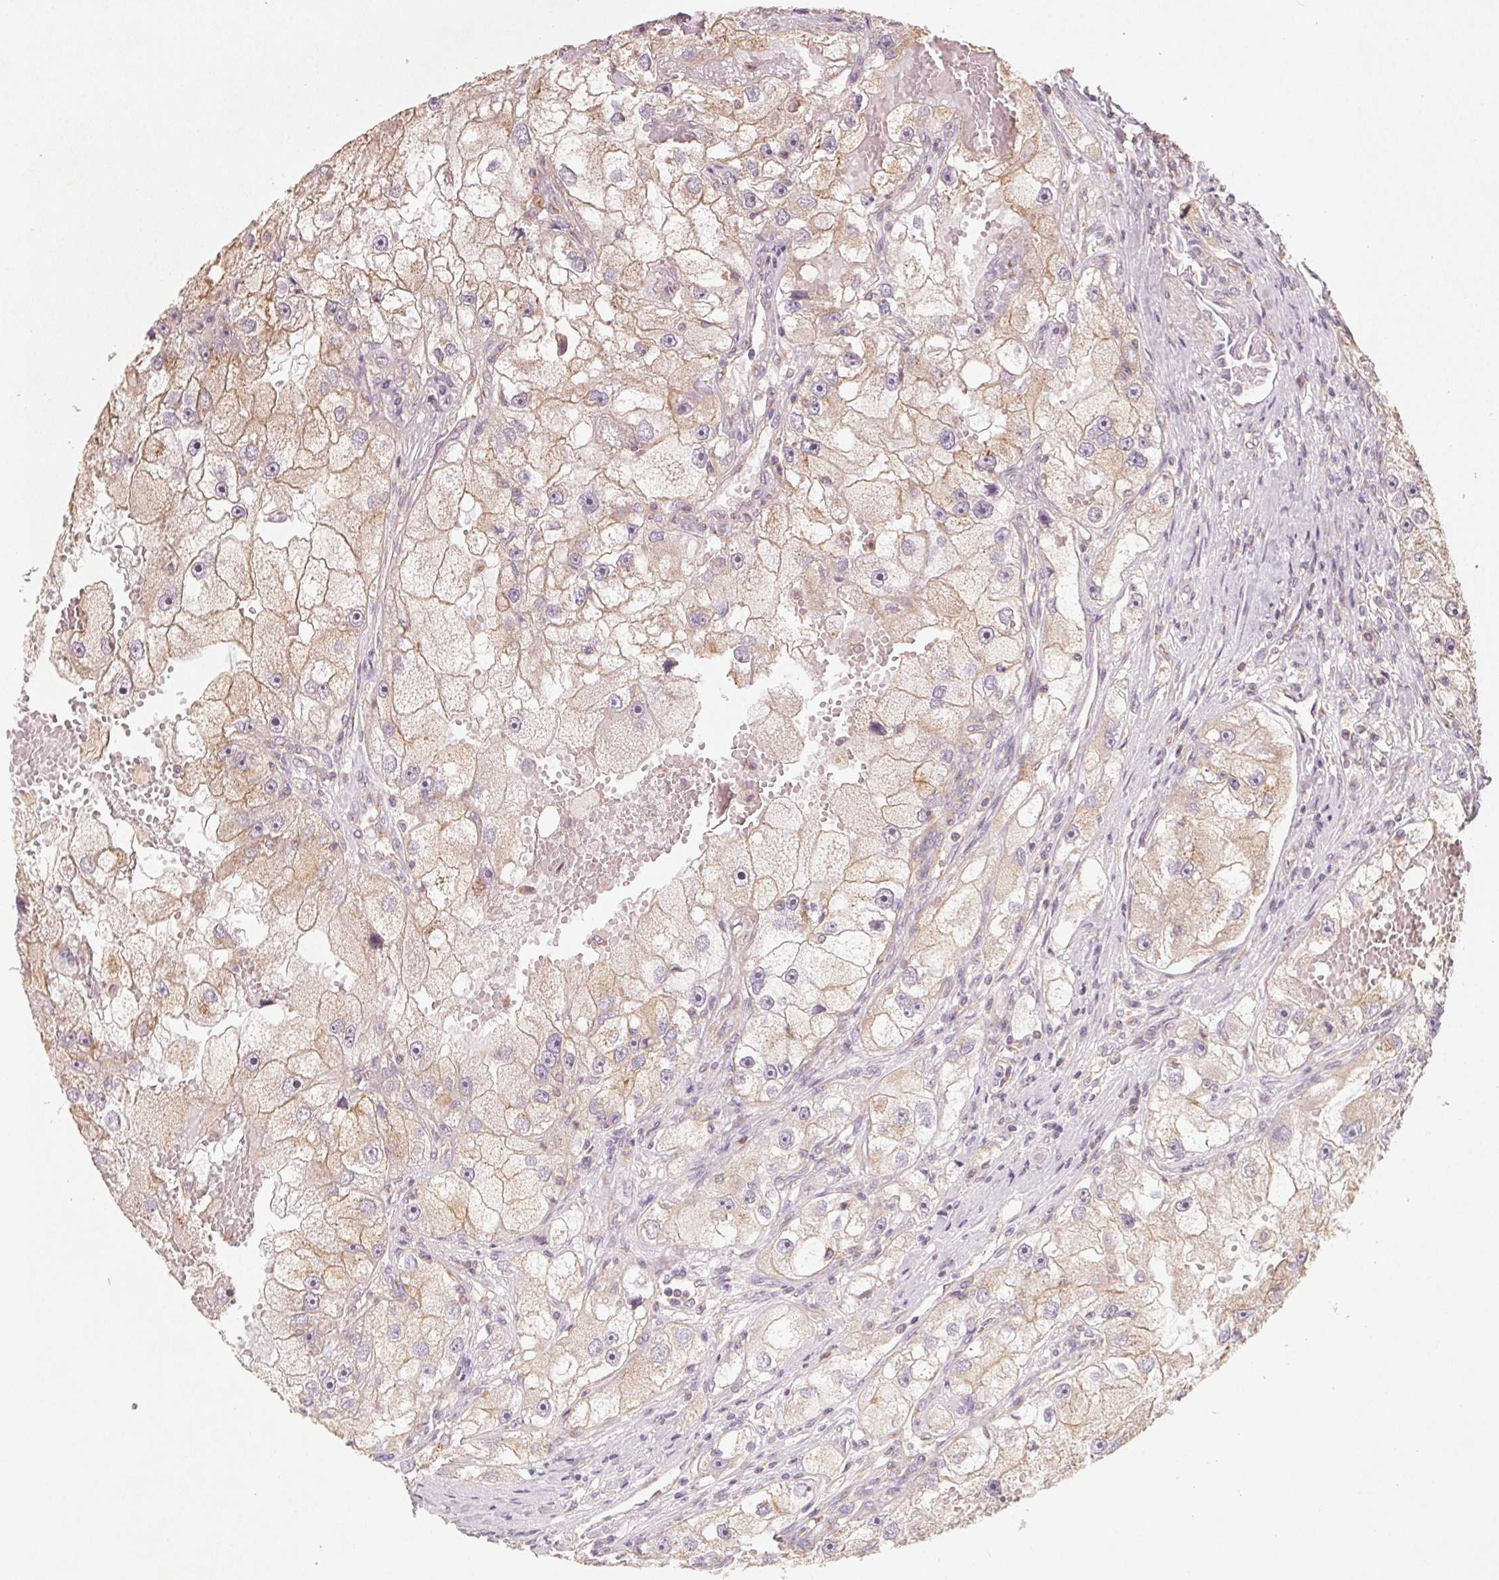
{"staining": {"intensity": "weak", "quantity": "25%-75%", "location": "cytoplasmic/membranous"}, "tissue": "renal cancer", "cell_type": "Tumor cells", "image_type": "cancer", "snomed": [{"axis": "morphology", "description": "Adenocarcinoma, NOS"}, {"axis": "topography", "description": "Kidney"}], "caption": "Tumor cells demonstrate low levels of weak cytoplasmic/membranous staining in approximately 25%-75% of cells in adenocarcinoma (renal). The protein is shown in brown color, while the nuclei are stained blue.", "gene": "AP1S1", "patient": {"sex": "male", "age": 63}}